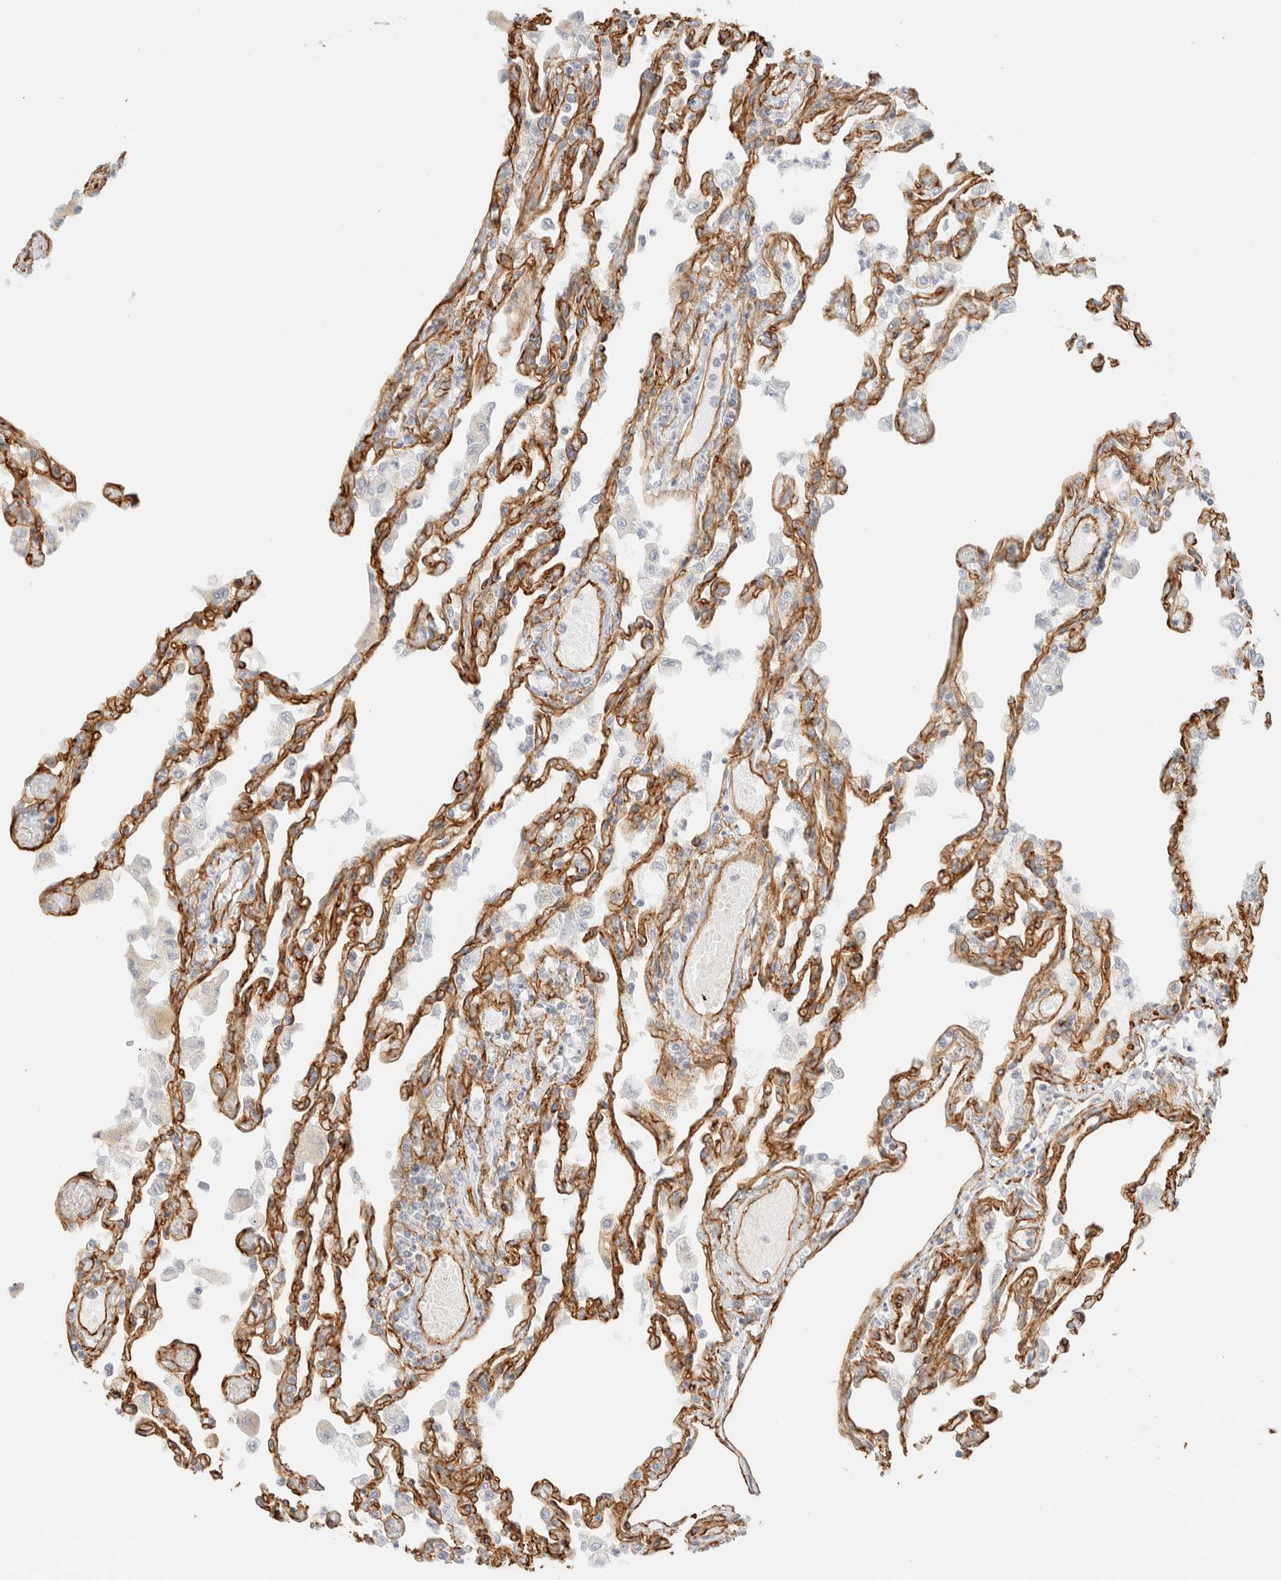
{"staining": {"intensity": "moderate", "quantity": ">75%", "location": "cytoplasmic/membranous"}, "tissue": "lung", "cell_type": "Alveolar cells", "image_type": "normal", "snomed": [{"axis": "morphology", "description": "Normal tissue, NOS"}, {"axis": "topography", "description": "Bronchus"}, {"axis": "topography", "description": "Lung"}], "caption": "Protein positivity by immunohistochemistry shows moderate cytoplasmic/membranous expression in approximately >75% of alveolar cells in normal lung.", "gene": "CYB5R4", "patient": {"sex": "female", "age": 49}}